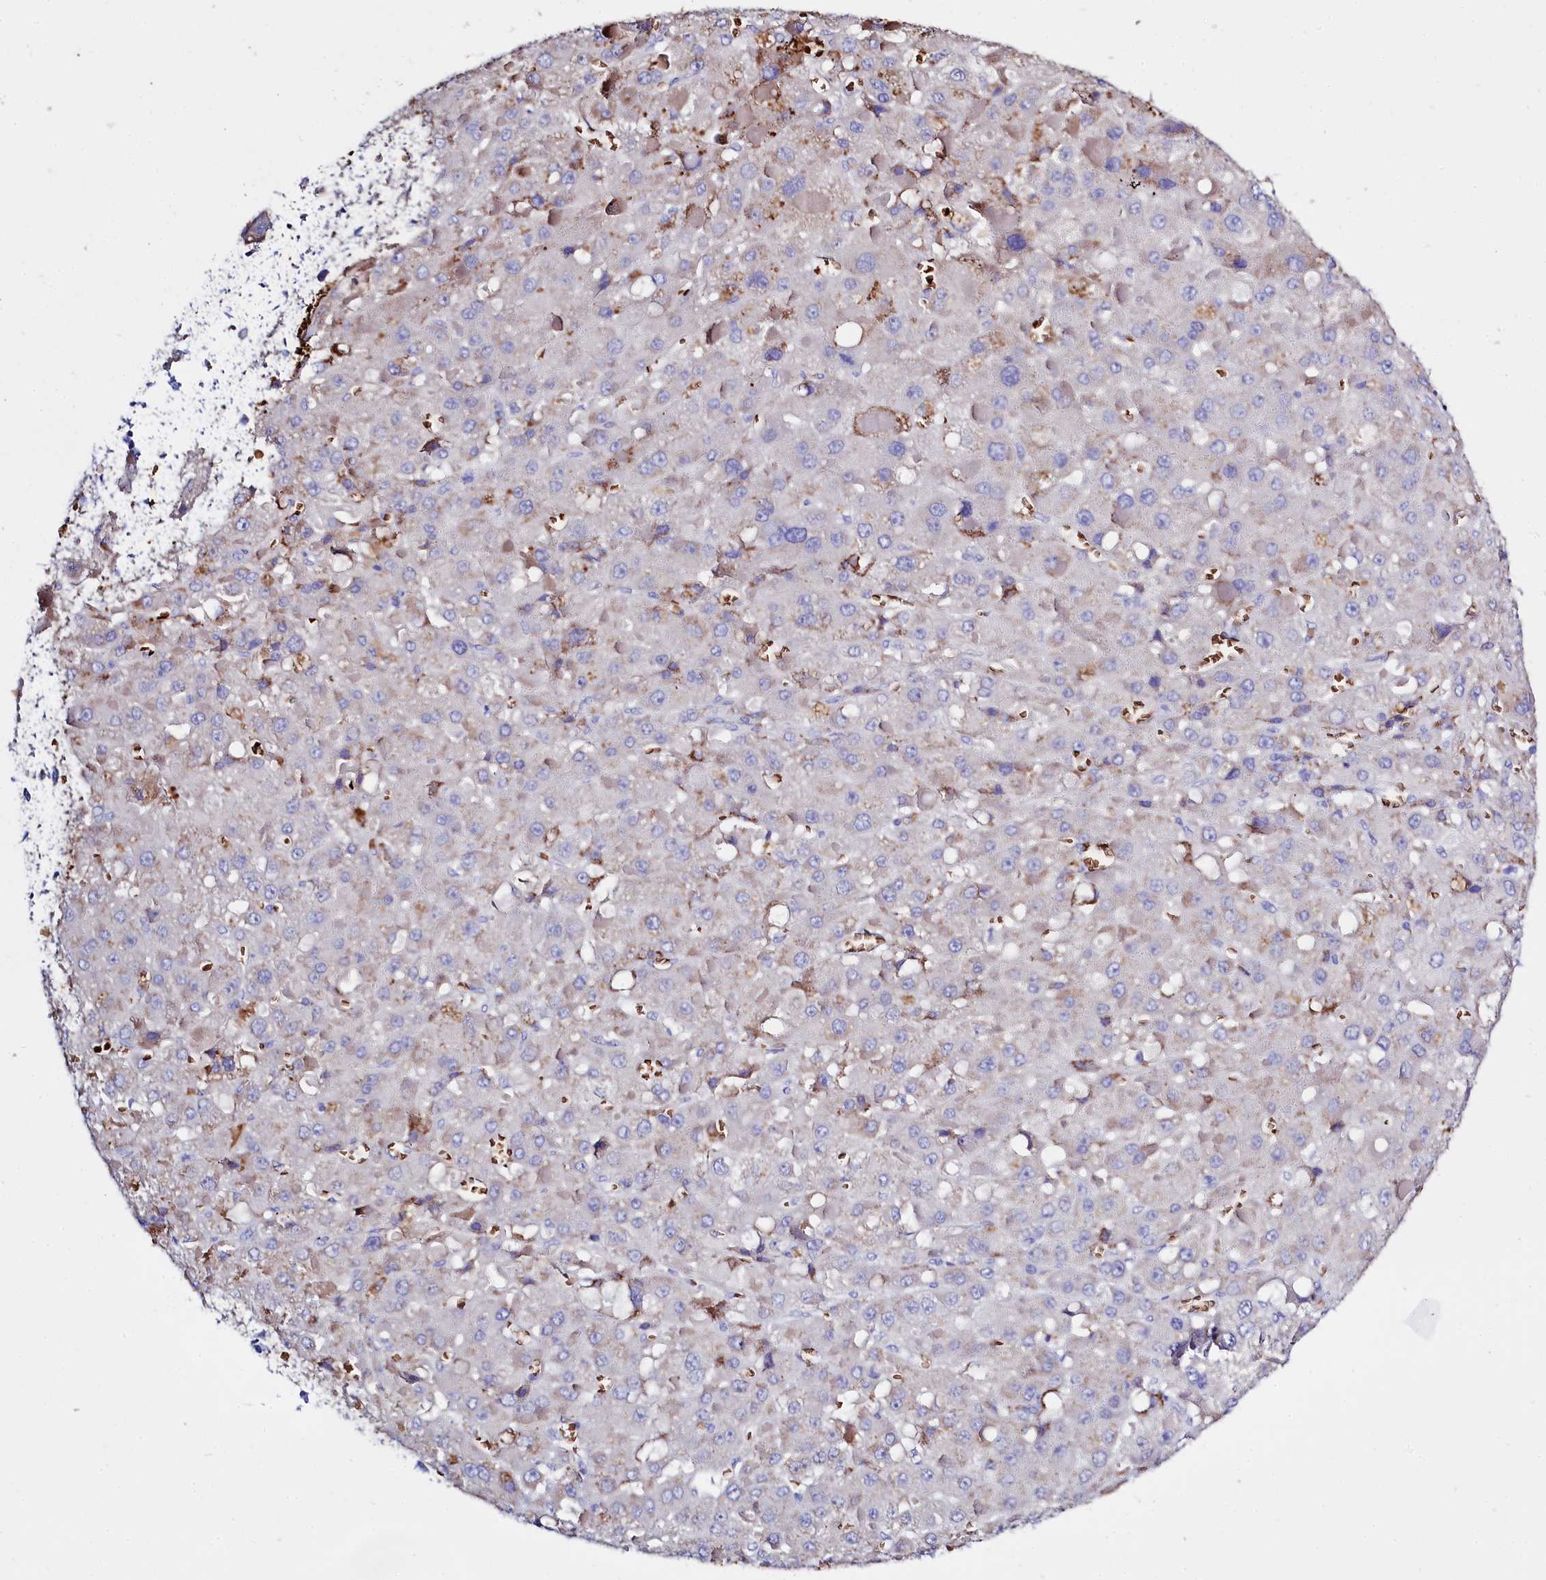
{"staining": {"intensity": "weak", "quantity": "<25%", "location": "cytoplasmic/membranous"}, "tissue": "liver cancer", "cell_type": "Tumor cells", "image_type": "cancer", "snomed": [{"axis": "morphology", "description": "Carcinoma, Hepatocellular, NOS"}, {"axis": "topography", "description": "Liver"}], "caption": "Tumor cells are negative for brown protein staining in hepatocellular carcinoma (liver).", "gene": "RPUSD3", "patient": {"sex": "female", "age": 73}}